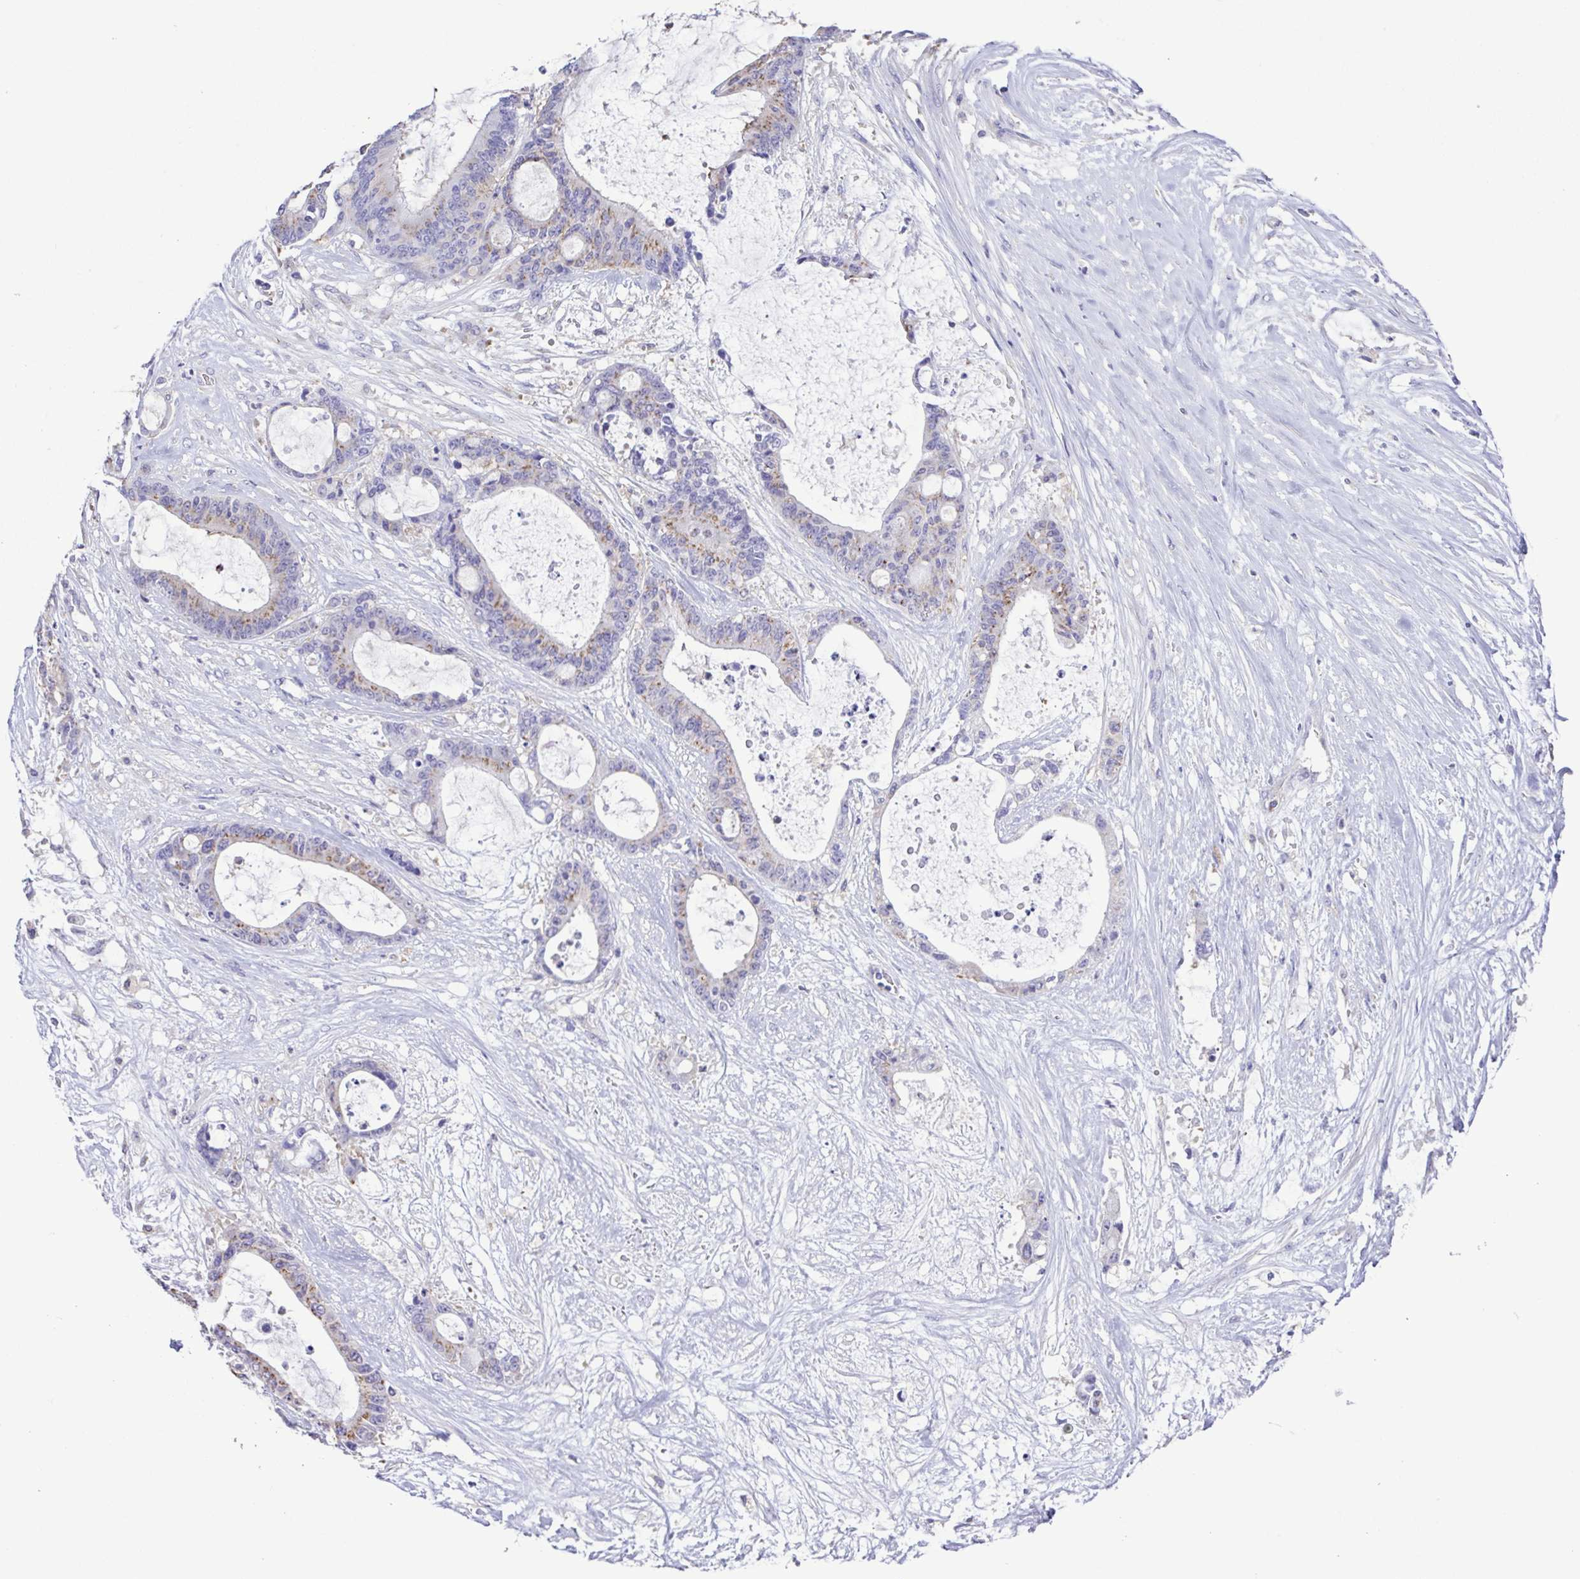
{"staining": {"intensity": "weak", "quantity": "25%-75%", "location": "cytoplasmic/membranous"}, "tissue": "liver cancer", "cell_type": "Tumor cells", "image_type": "cancer", "snomed": [{"axis": "morphology", "description": "Normal tissue, NOS"}, {"axis": "morphology", "description": "Cholangiocarcinoma"}, {"axis": "topography", "description": "Liver"}, {"axis": "topography", "description": "Peripheral nerve tissue"}], "caption": "Liver cancer (cholangiocarcinoma) was stained to show a protein in brown. There is low levels of weak cytoplasmic/membranous expression in about 25%-75% of tumor cells.", "gene": "CYP17A1", "patient": {"sex": "female", "age": 73}}